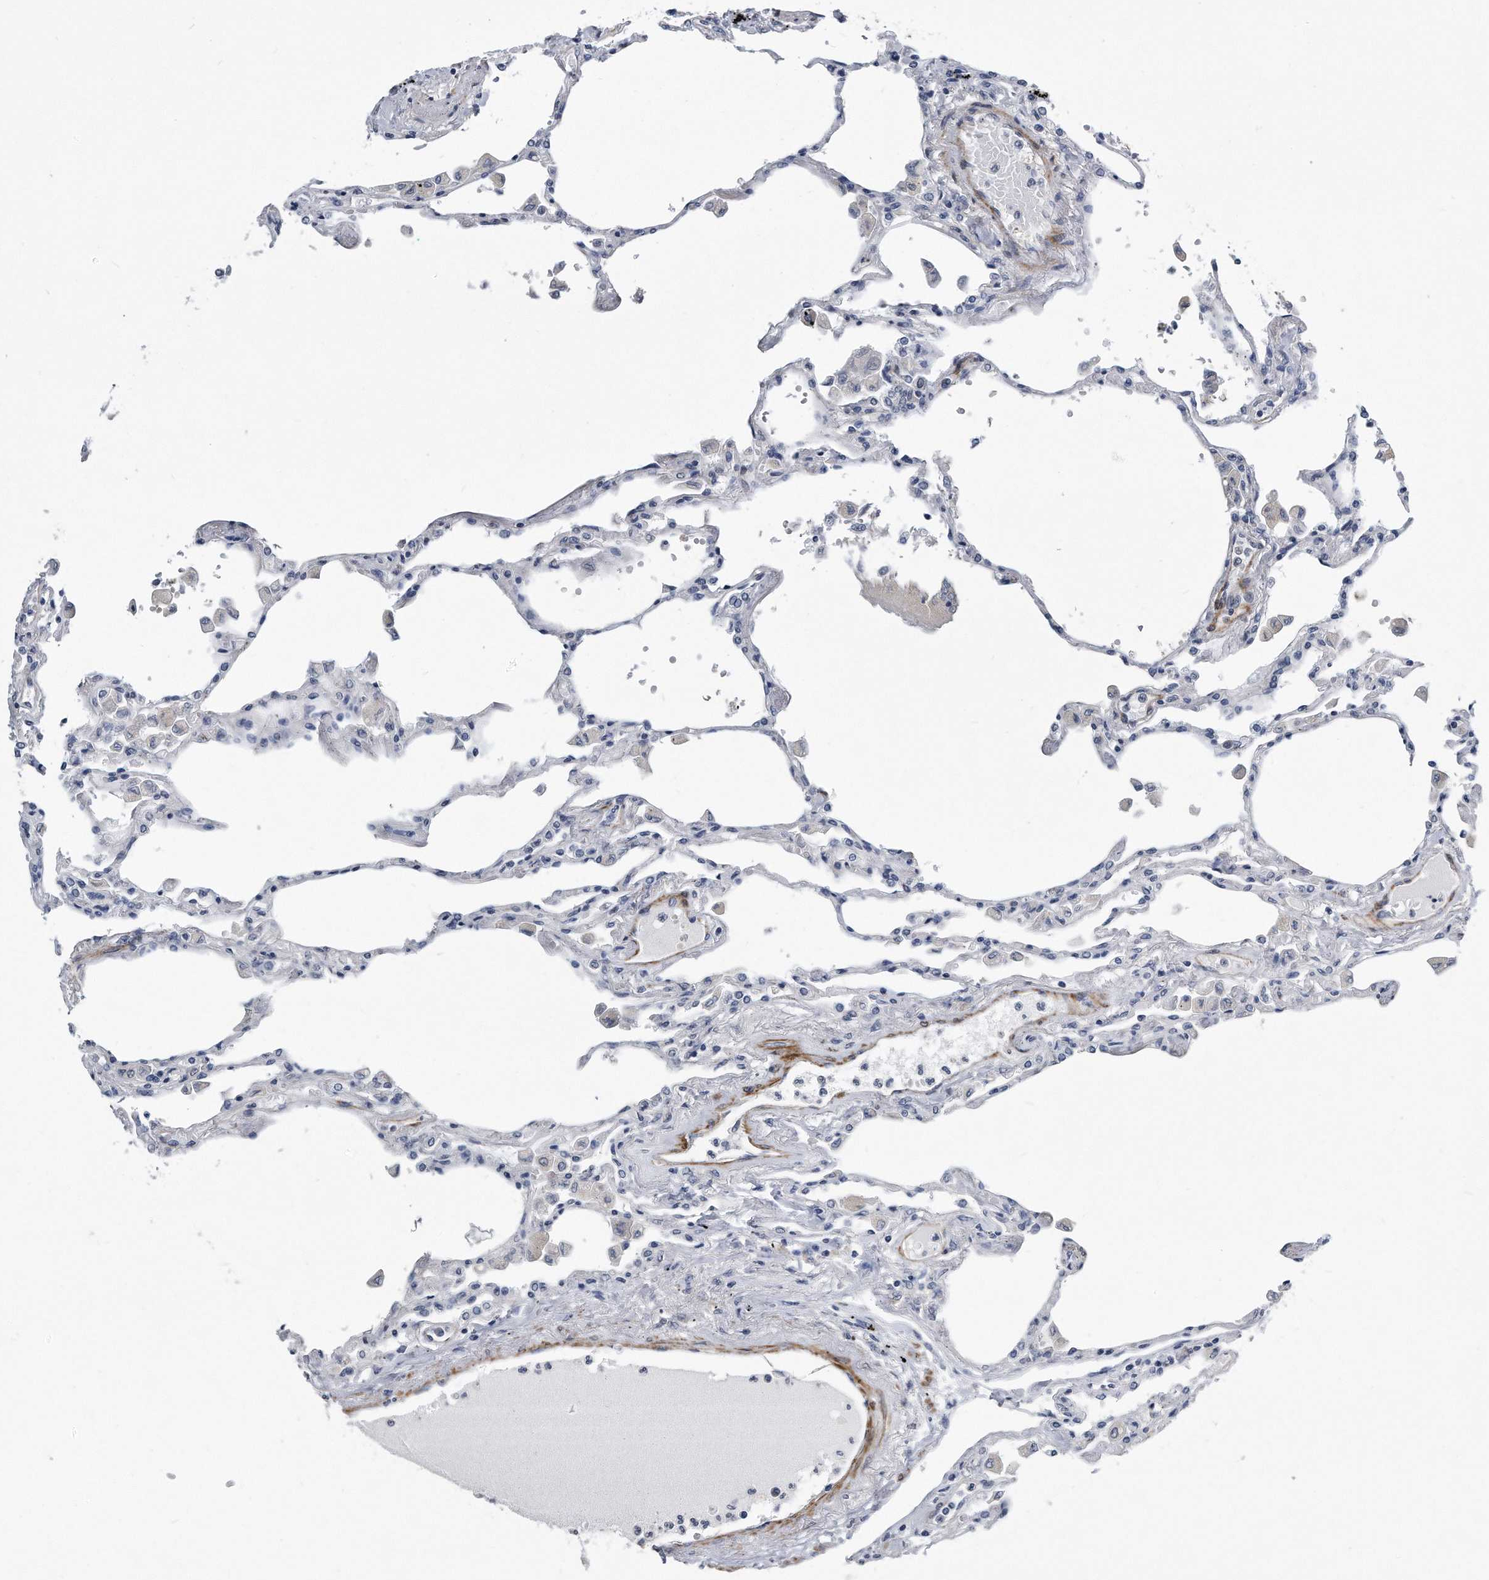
{"staining": {"intensity": "moderate", "quantity": "<25%", "location": "cytoplasmic/membranous"}, "tissue": "lung", "cell_type": "Alveolar cells", "image_type": "normal", "snomed": [{"axis": "morphology", "description": "Normal tissue, NOS"}, {"axis": "topography", "description": "Bronchus"}, {"axis": "topography", "description": "Lung"}], "caption": "A high-resolution image shows immunohistochemistry (IHC) staining of normal lung, which demonstrates moderate cytoplasmic/membranous positivity in approximately <25% of alveolar cells. The protein is shown in brown color, while the nuclei are stained blue.", "gene": "EIF2B4", "patient": {"sex": "female", "age": 49}}